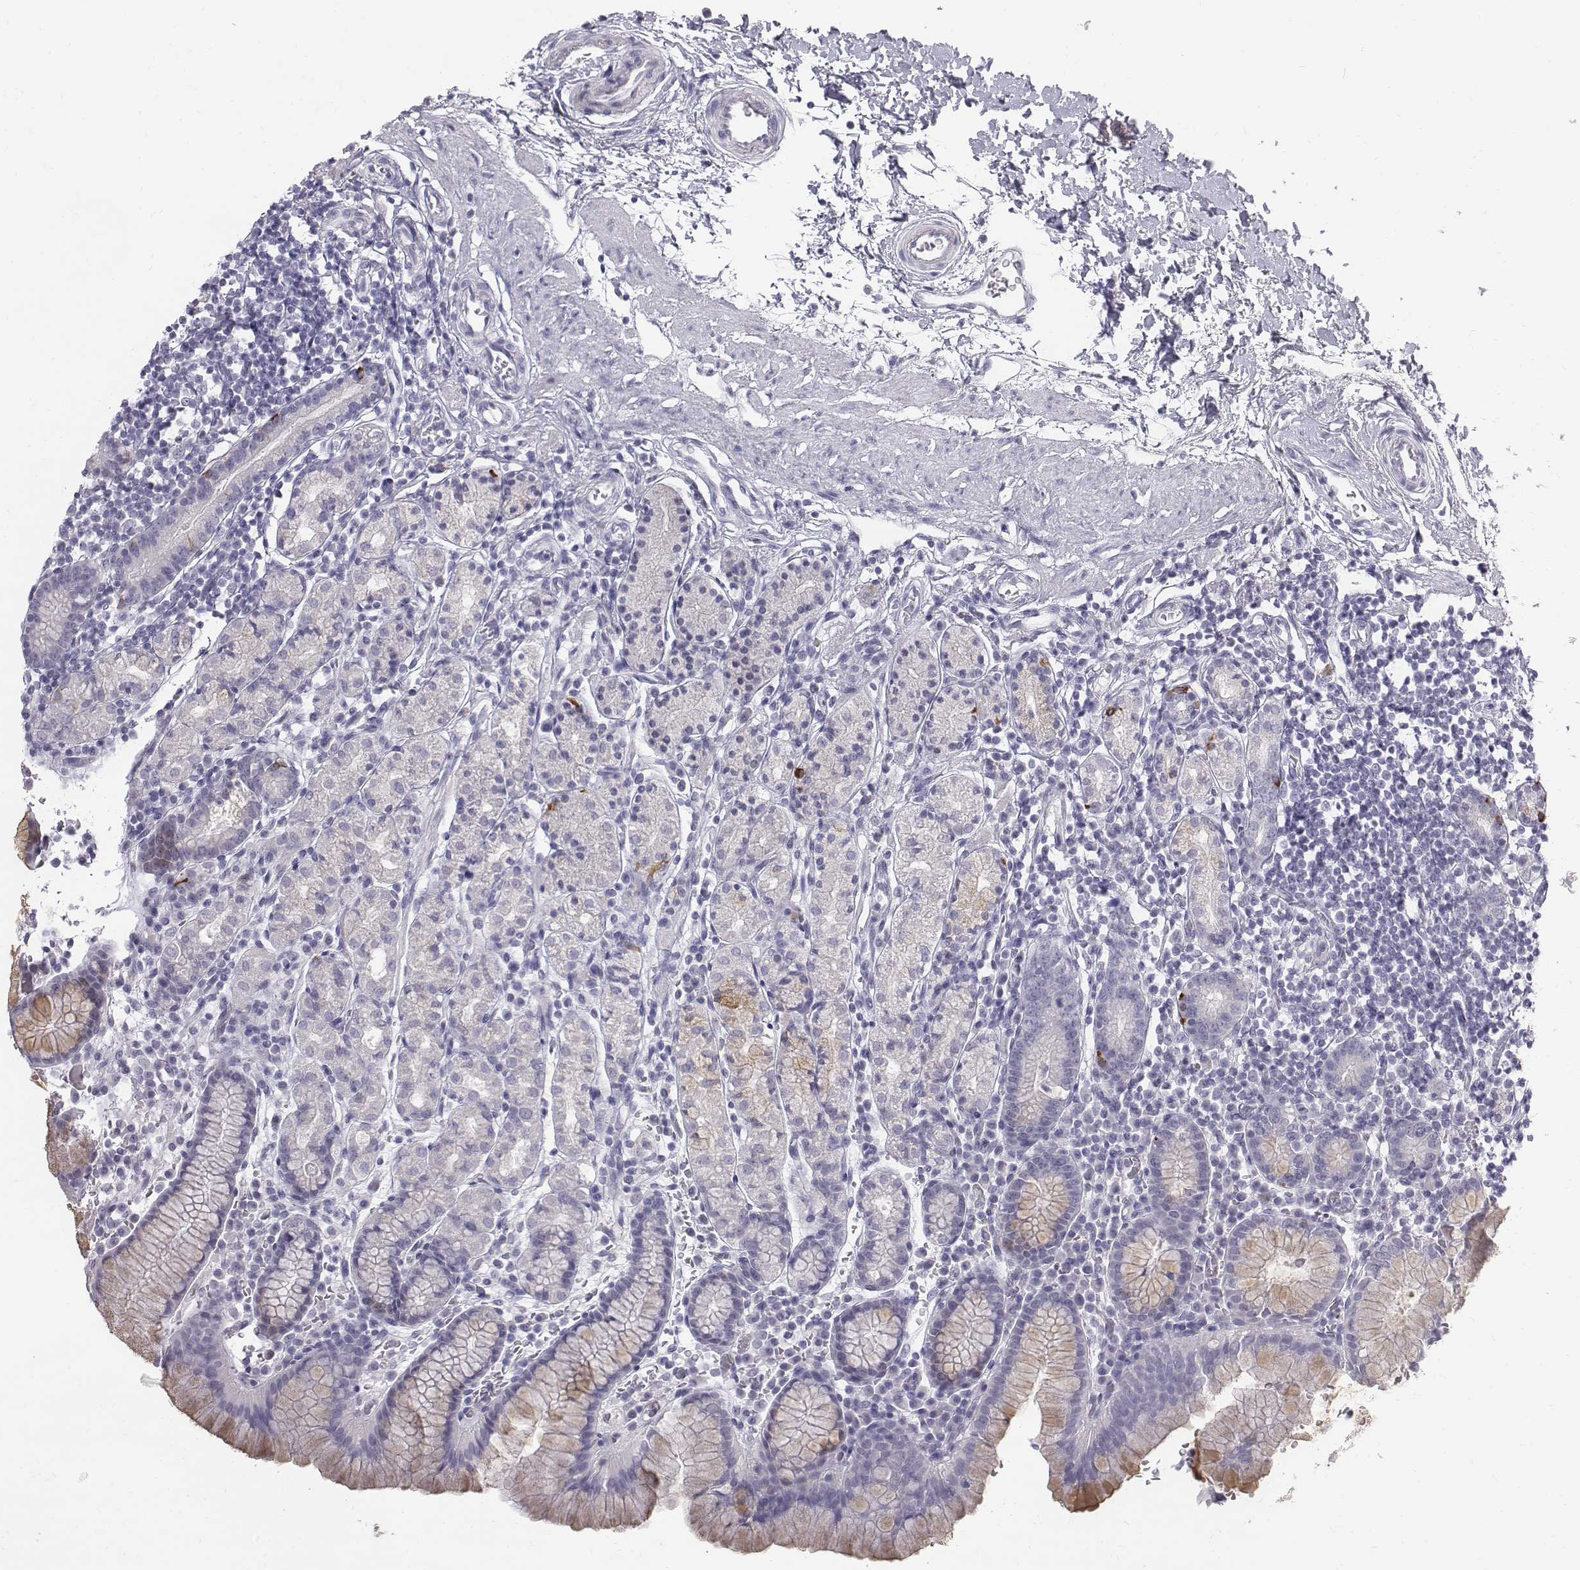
{"staining": {"intensity": "strong", "quantity": "<25%", "location": "cytoplasmic/membranous"}, "tissue": "stomach", "cell_type": "Glandular cells", "image_type": "normal", "snomed": [{"axis": "morphology", "description": "Normal tissue, NOS"}, {"axis": "topography", "description": "Stomach, upper"}, {"axis": "topography", "description": "Stomach"}], "caption": "IHC (DAB) staining of benign stomach exhibits strong cytoplasmic/membranous protein positivity in about <25% of glandular cells. Nuclei are stained in blue.", "gene": "C6orf58", "patient": {"sex": "male", "age": 62}}